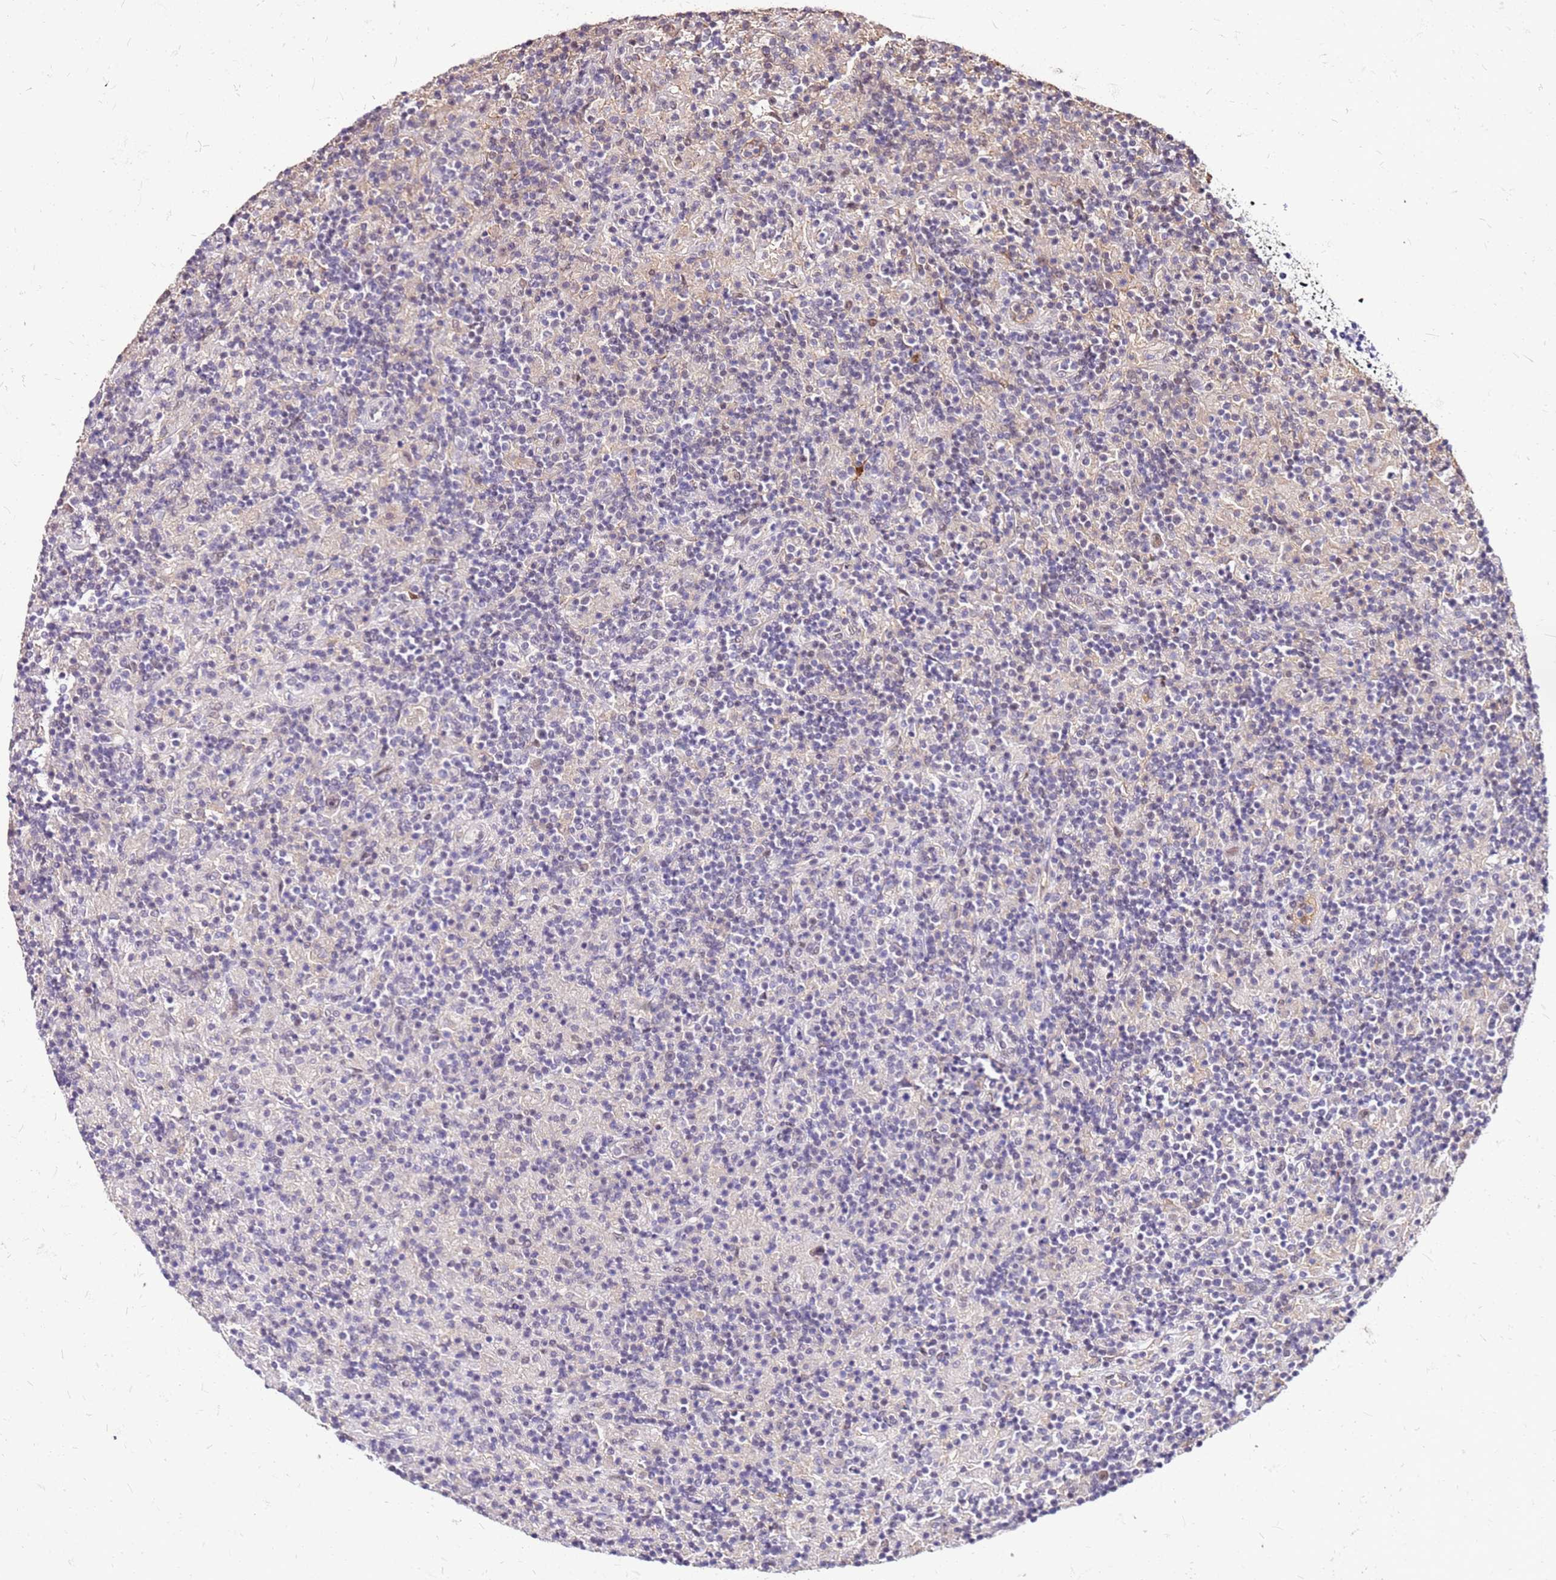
{"staining": {"intensity": "negative", "quantity": "none", "location": "none"}, "tissue": "lymphoma", "cell_type": "Tumor cells", "image_type": "cancer", "snomed": [{"axis": "morphology", "description": "Hodgkin's disease, NOS"}, {"axis": "topography", "description": "Lymph node"}], "caption": "Immunohistochemistry (IHC) micrograph of human lymphoma stained for a protein (brown), which shows no positivity in tumor cells.", "gene": "ALDH1A3", "patient": {"sex": "male", "age": 70}}